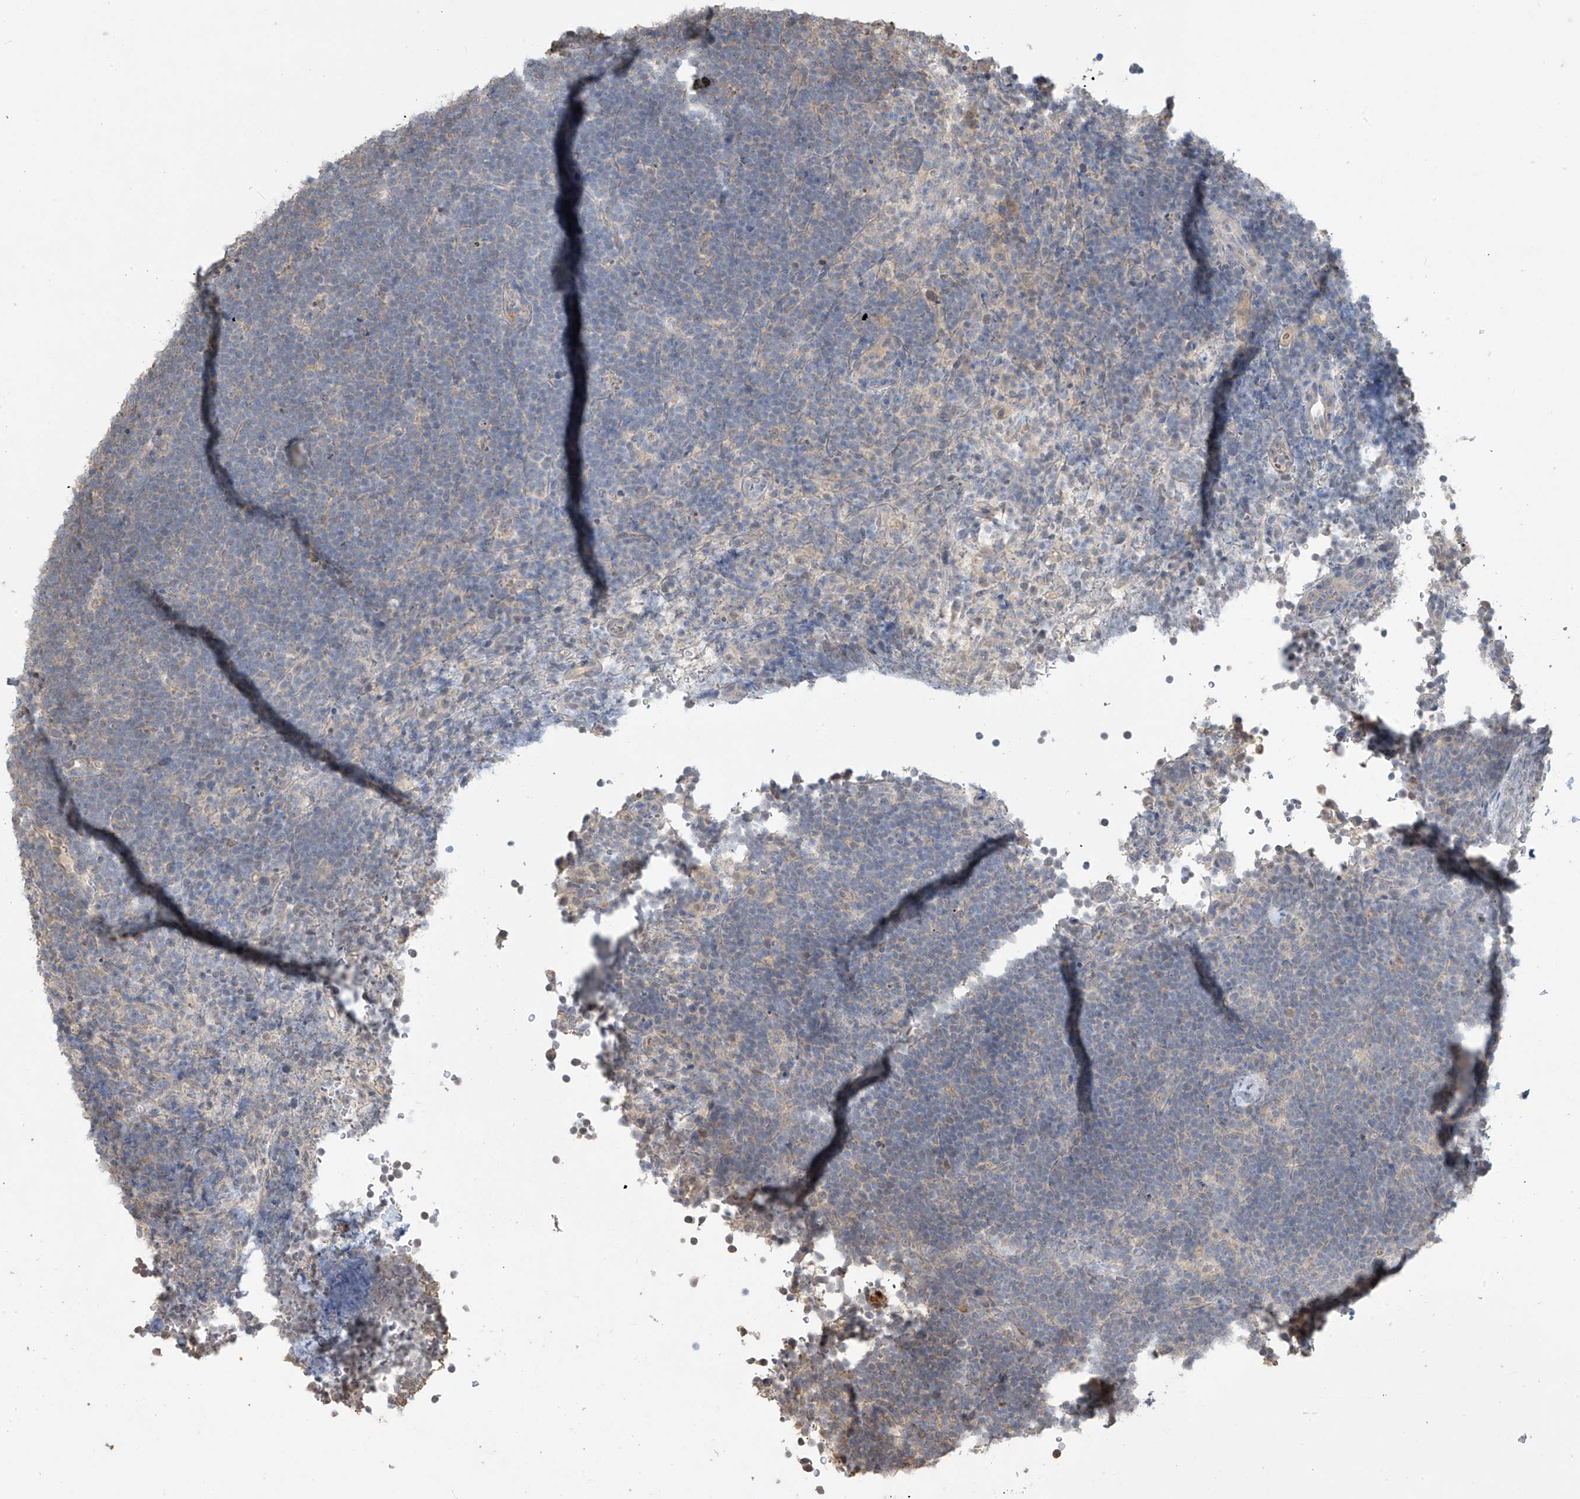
{"staining": {"intensity": "negative", "quantity": "none", "location": "none"}, "tissue": "lymphoma", "cell_type": "Tumor cells", "image_type": "cancer", "snomed": [{"axis": "morphology", "description": "Malignant lymphoma, non-Hodgkin's type, High grade"}, {"axis": "topography", "description": "Lymph node"}], "caption": "High magnification brightfield microscopy of malignant lymphoma, non-Hodgkin's type (high-grade) stained with DAB (brown) and counterstained with hematoxylin (blue): tumor cells show no significant expression. Brightfield microscopy of IHC stained with DAB (3,3'-diaminobenzidine) (brown) and hematoxylin (blue), captured at high magnification.", "gene": "SLFN14", "patient": {"sex": "male", "age": 13}}